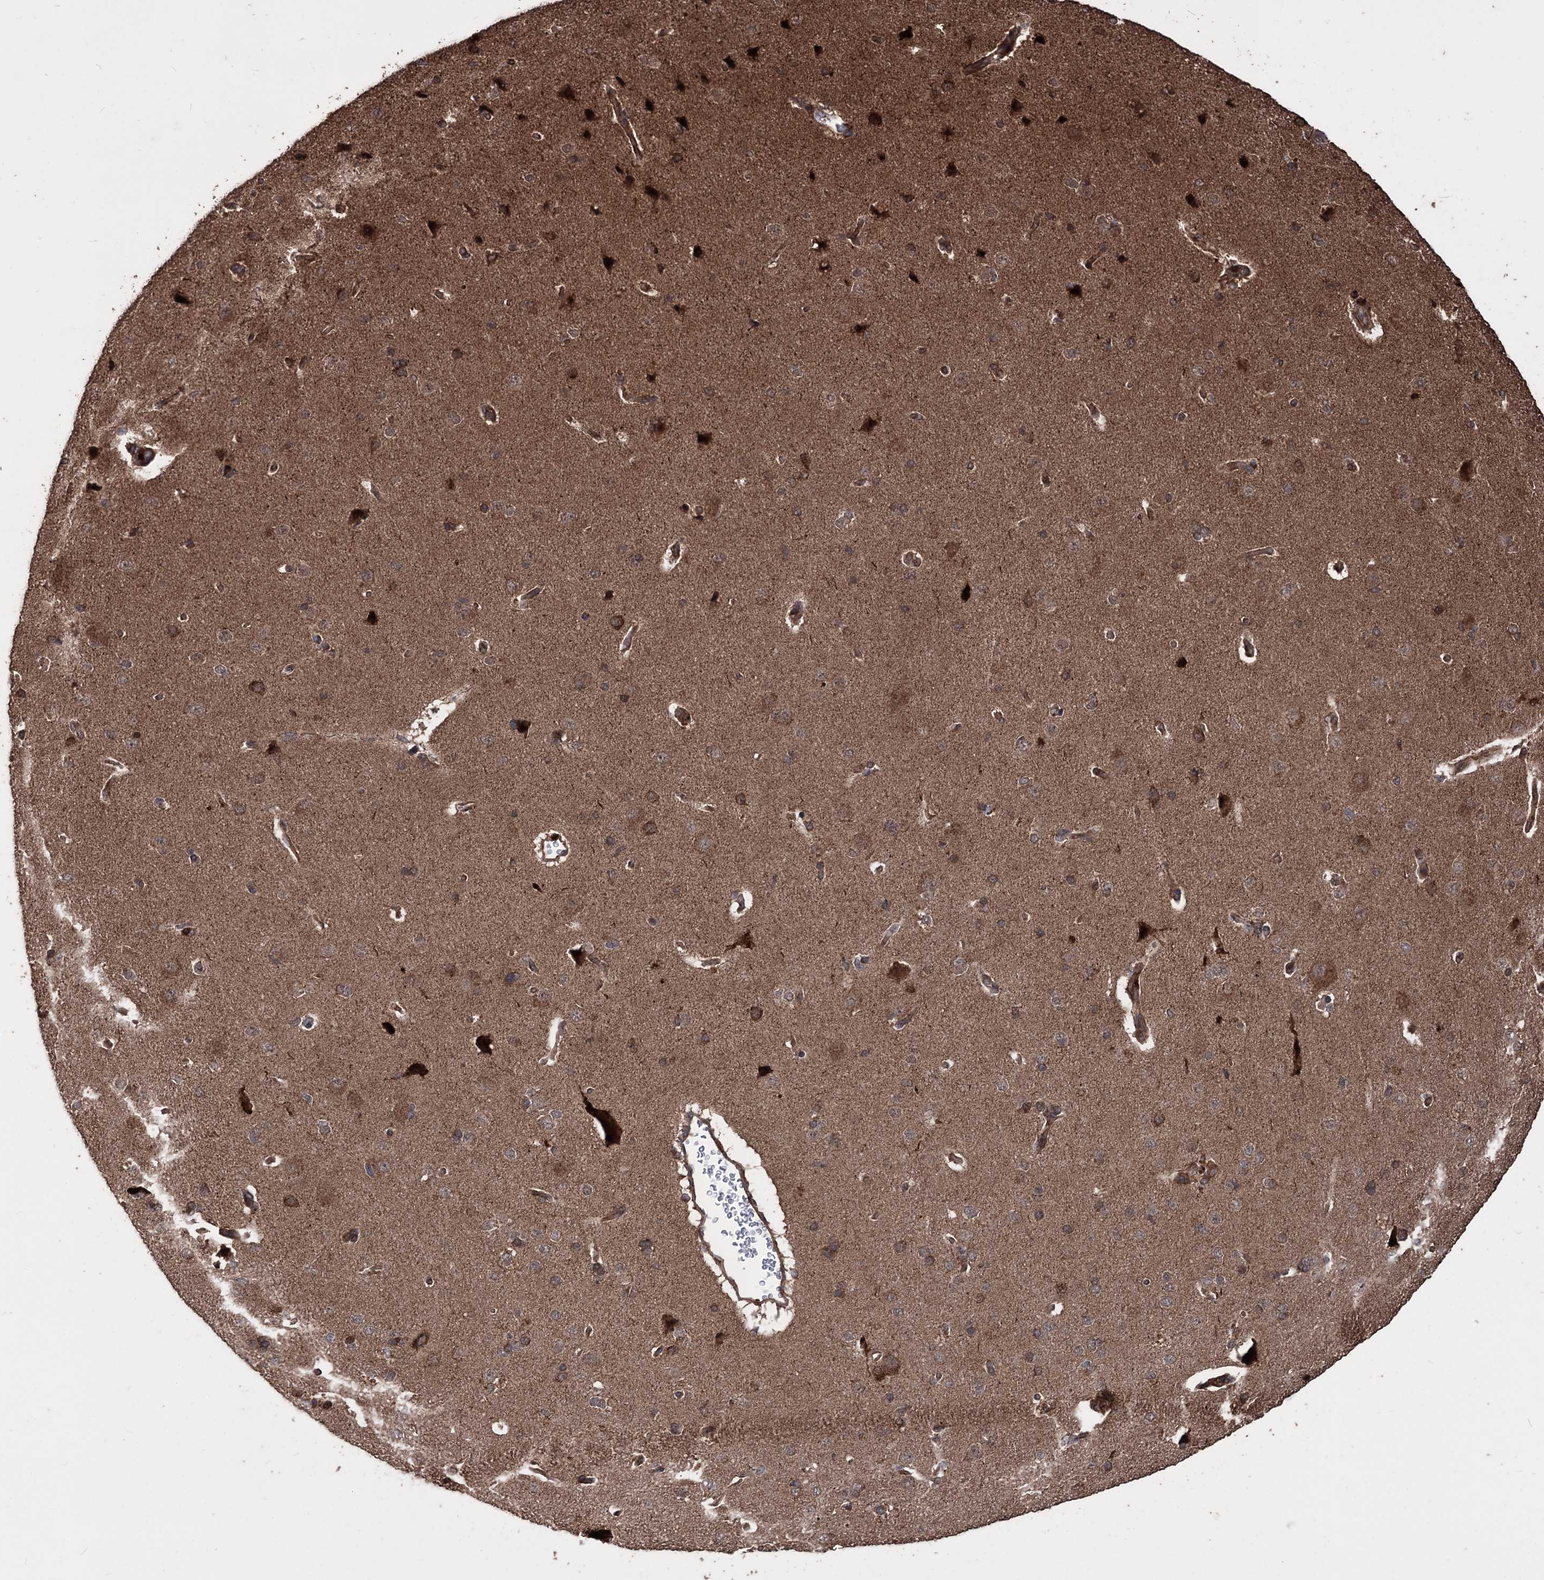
{"staining": {"intensity": "moderate", "quantity": ">75%", "location": "cytoplasmic/membranous"}, "tissue": "cerebral cortex", "cell_type": "Endothelial cells", "image_type": "normal", "snomed": [{"axis": "morphology", "description": "Normal tissue, NOS"}, {"axis": "topography", "description": "Cerebral cortex"}], "caption": "Protein staining of unremarkable cerebral cortex shows moderate cytoplasmic/membranous positivity in approximately >75% of endothelial cells.", "gene": "RASSF3", "patient": {"sex": "male", "age": 62}}